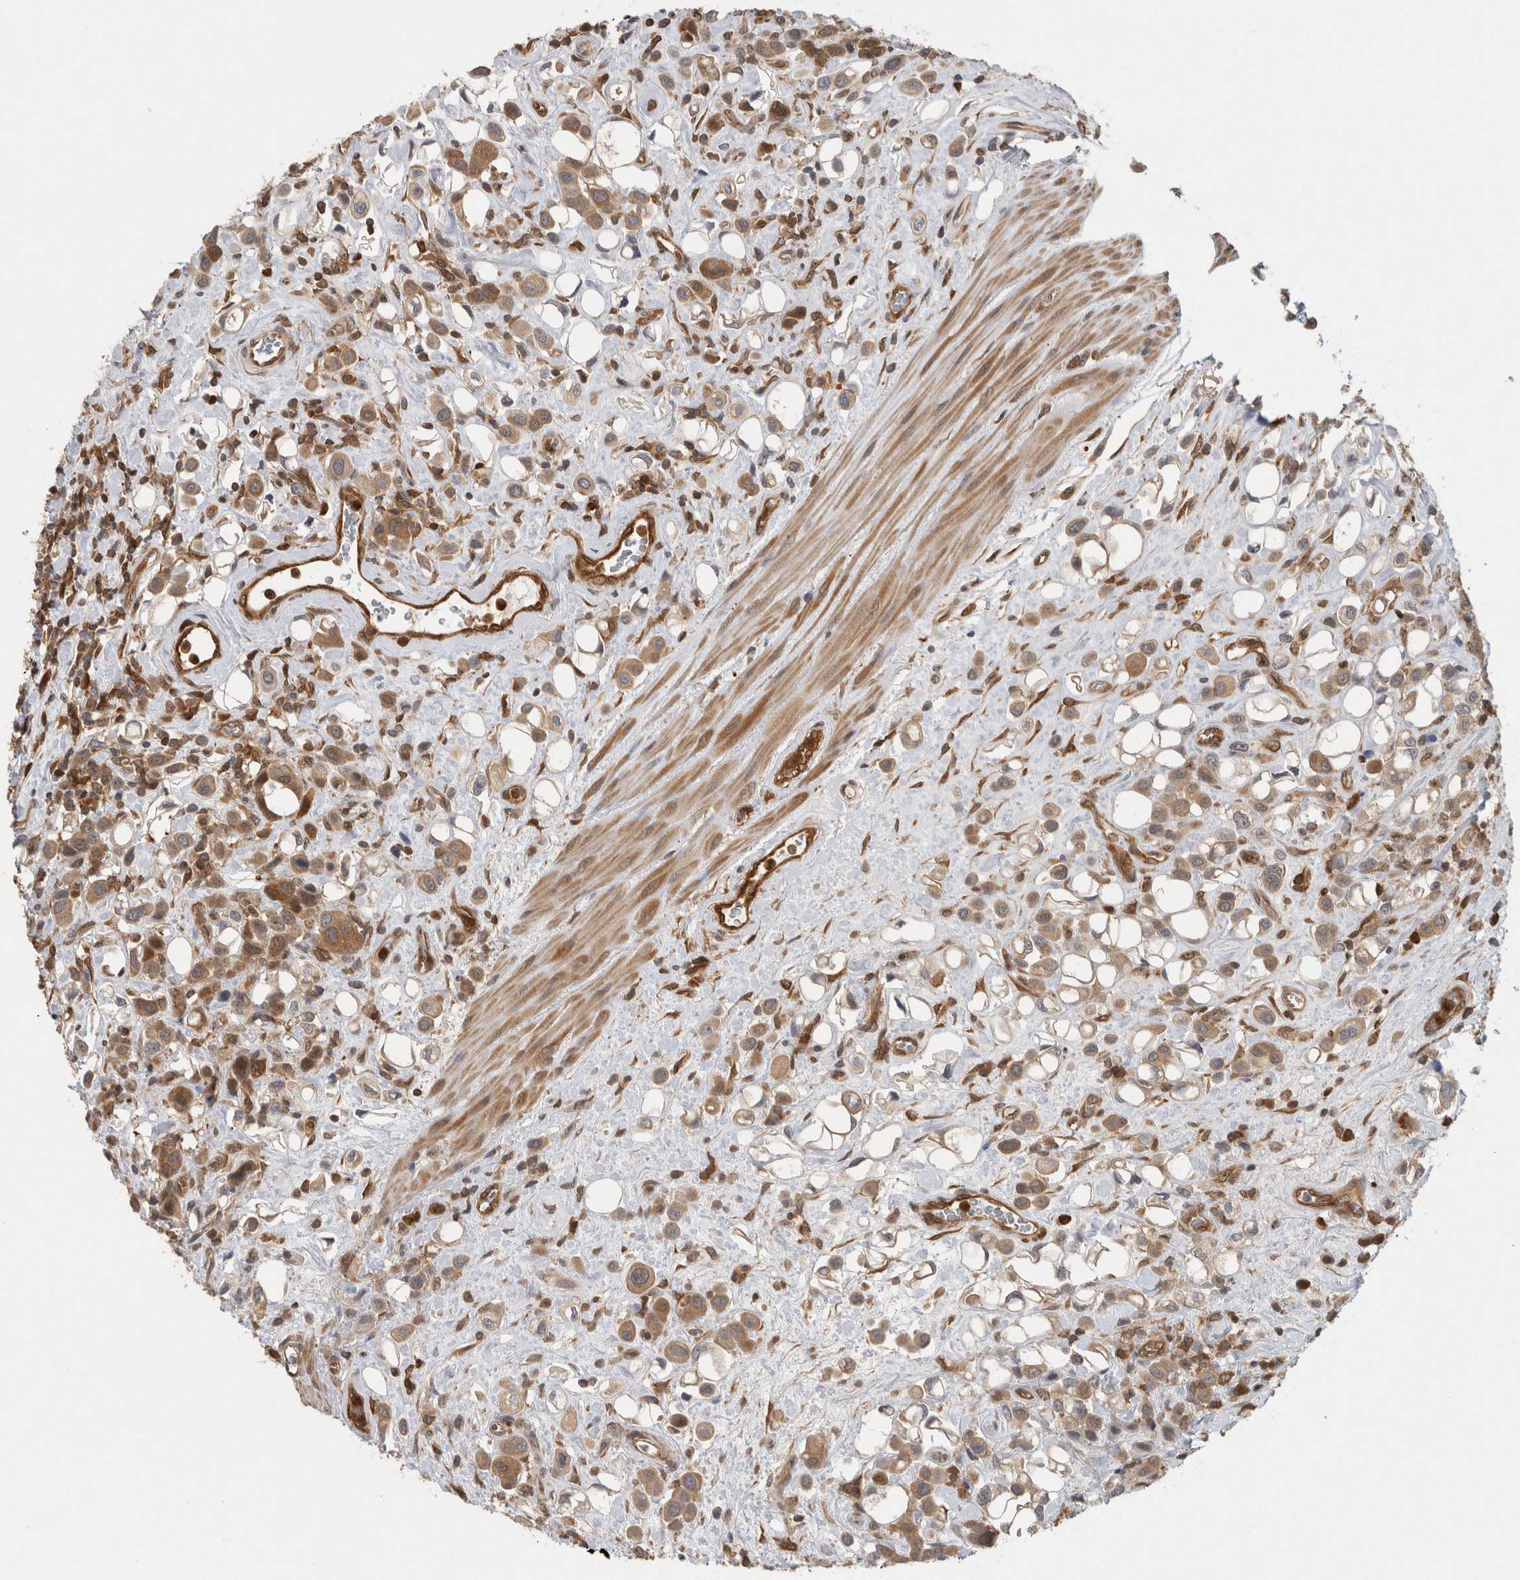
{"staining": {"intensity": "moderate", "quantity": ">75%", "location": "cytoplasmic/membranous"}, "tissue": "urothelial cancer", "cell_type": "Tumor cells", "image_type": "cancer", "snomed": [{"axis": "morphology", "description": "Urothelial carcinoma, High grade"}, {"axis": "topography", "description": "Urinary bladder"}], "caption": "This is a photomicrograph of IHC staining of high-grade urothelial carcinoma, which shows moderate positivity in the cytoplasmic/membranous of tumor cells.", "gene": "ASTN2", "patient": {"sex": "male", "age": 50}}